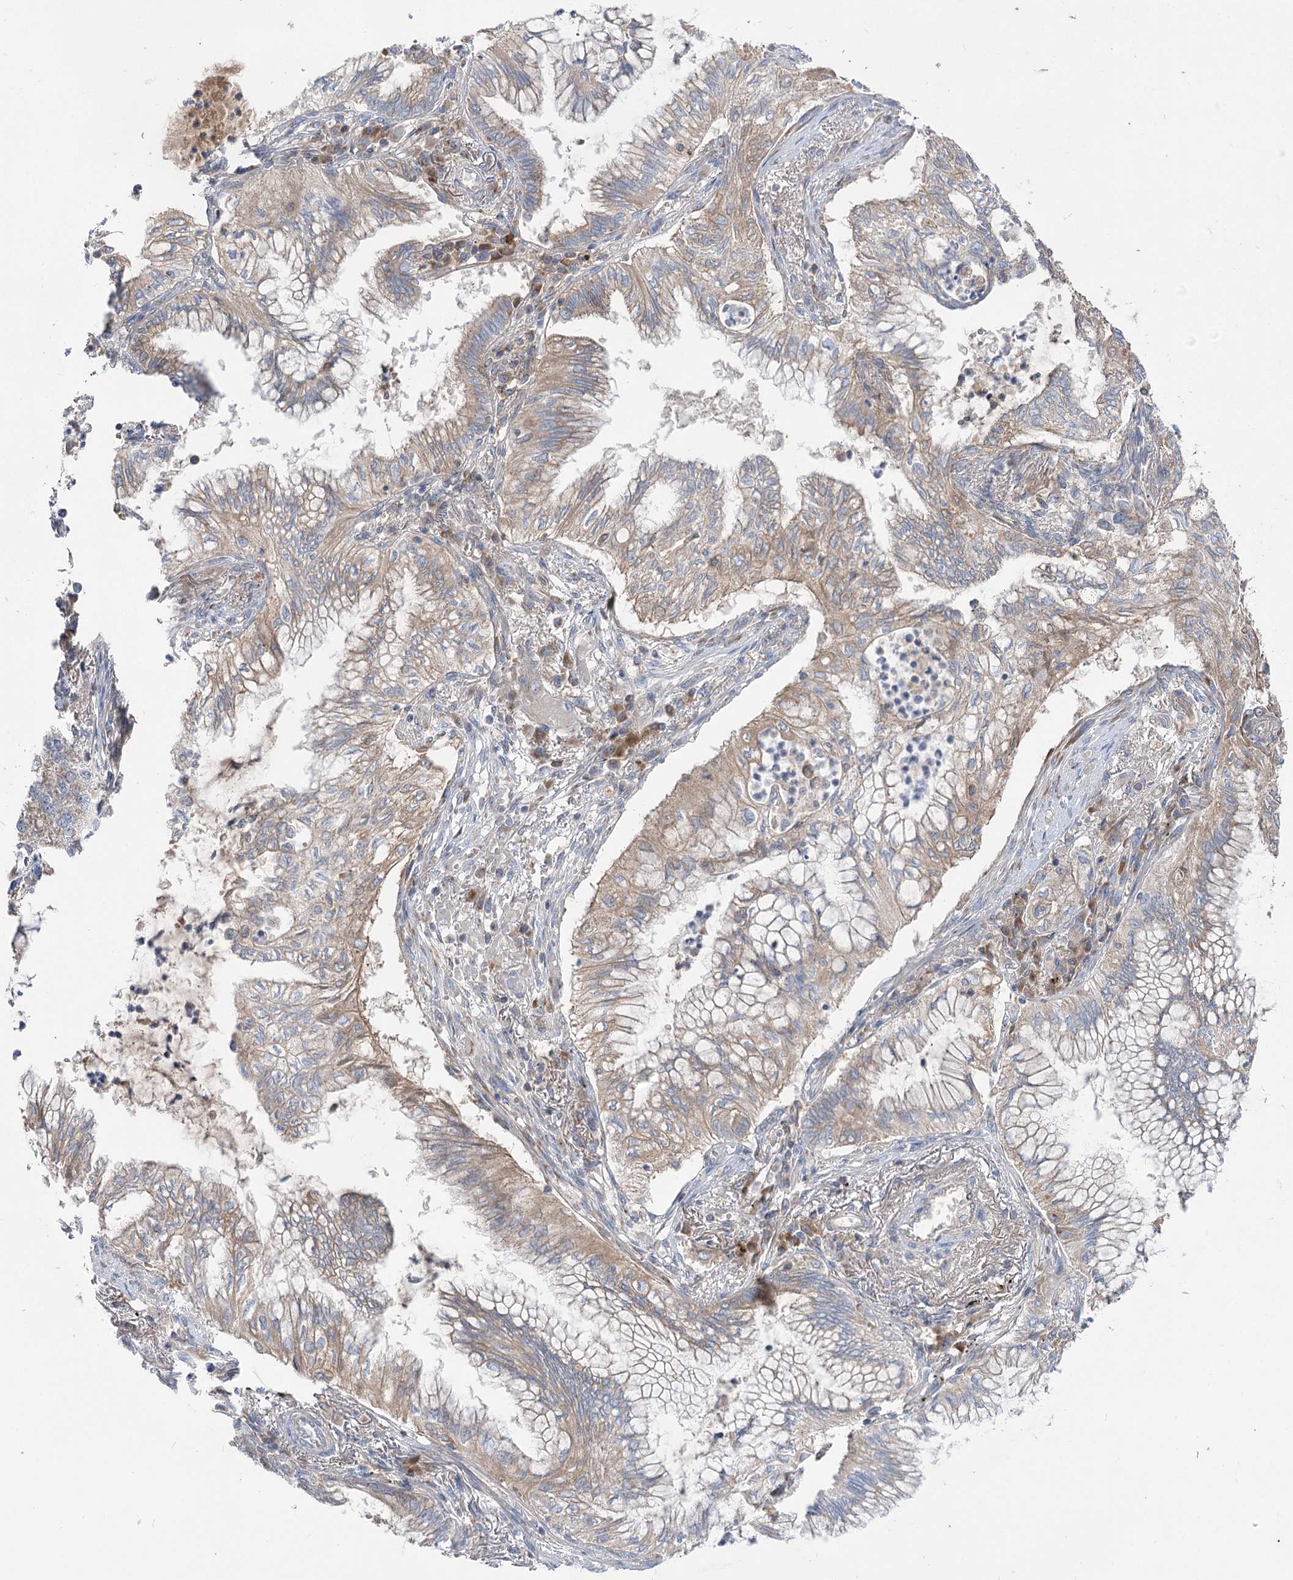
{"staining": {"intensity": "weak", "quantity": "25%-75%", "location": "cytoplasmic/membranous"}, "tissue": "lung cancer", "cell_type": "Tumor cells", "image_type": "cancer", "snomed": [{"axis": "morphology", "description": "Adenocarcinoma, NOS"}, {"axis": "topography", "description": "Lung"}], "caption": "Lung cancer tissue reveals weak cytoplasmic/membranous staining in approximately 25%-75% of tumor cells", "gene": "GBF1", "patient": {"sex": "female", "age": 70}}